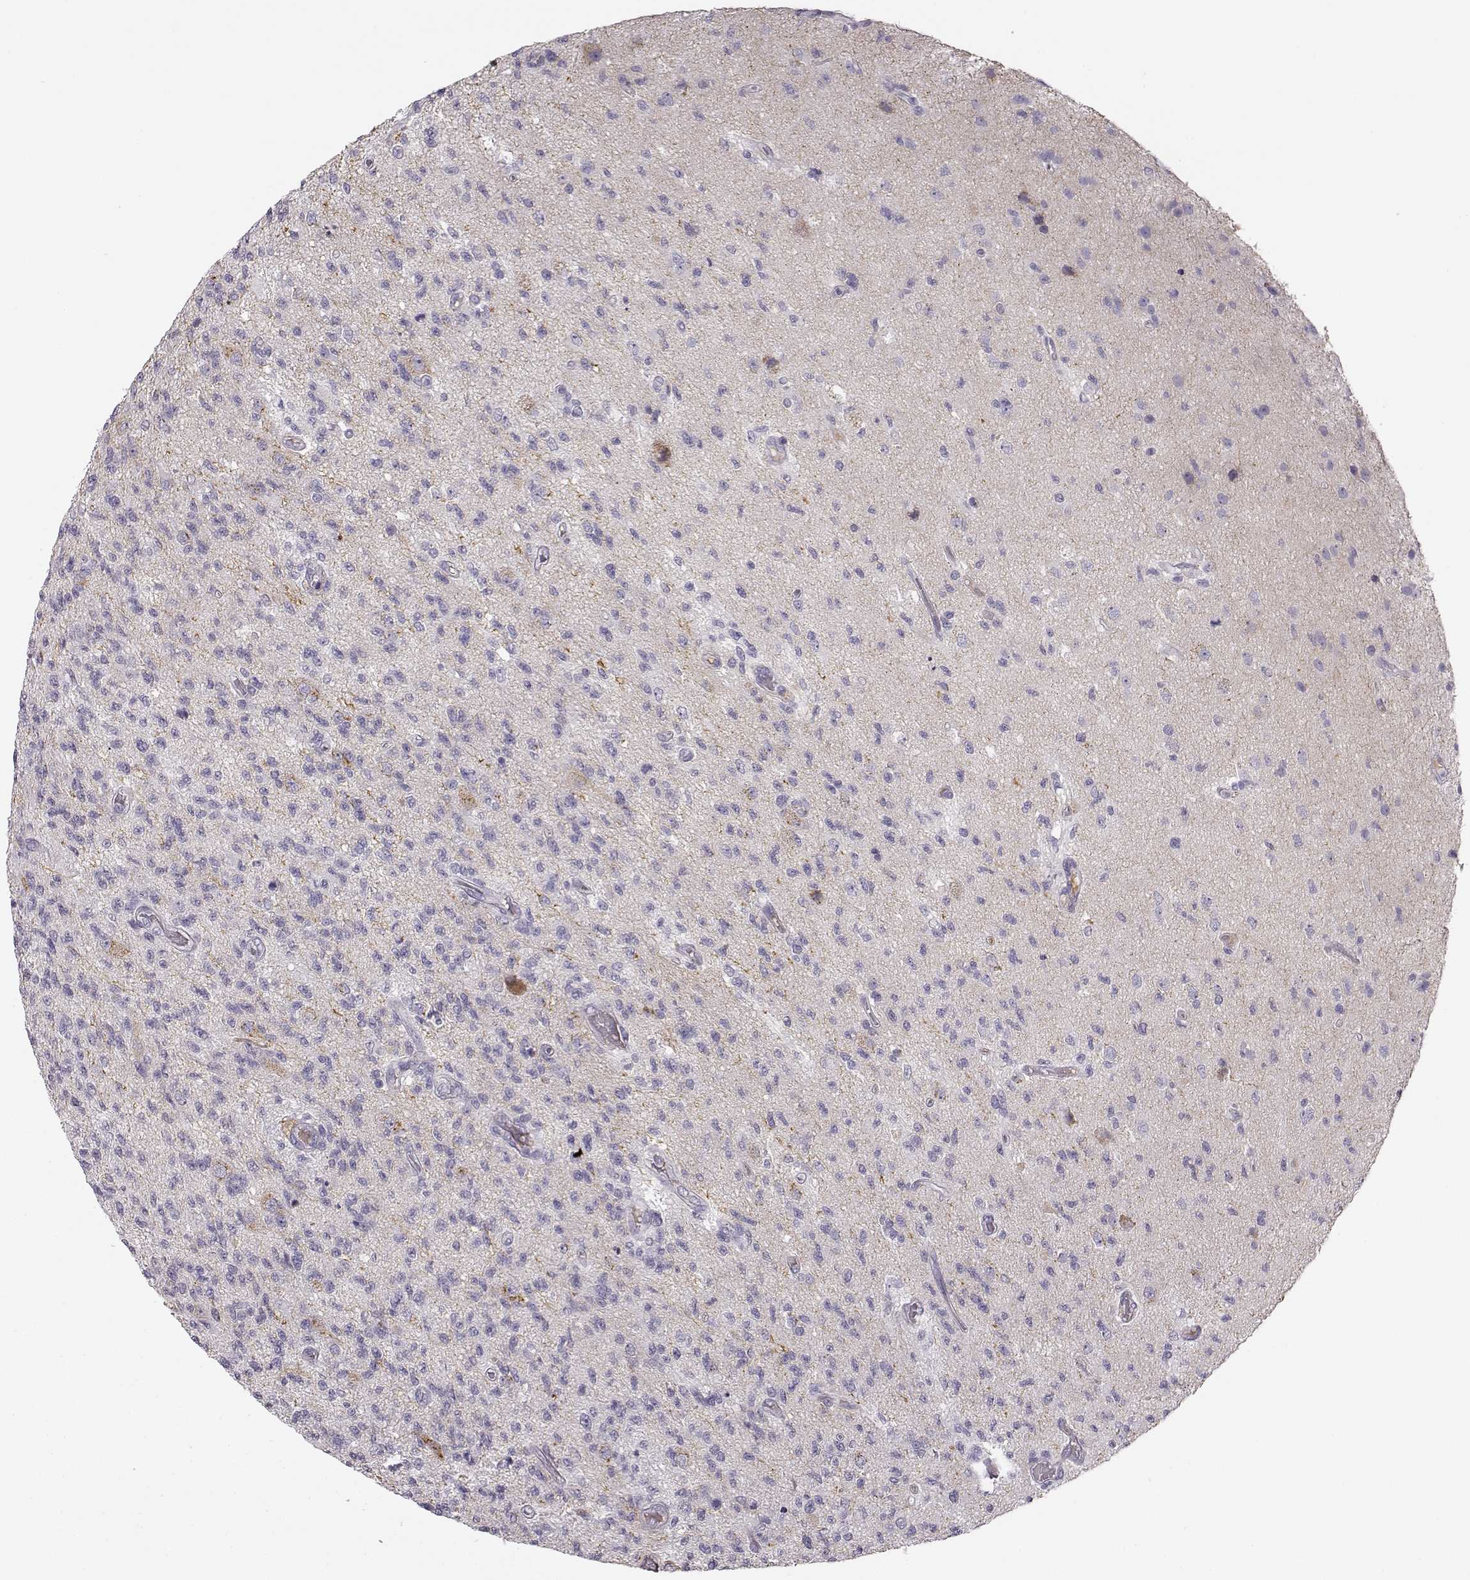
{"staining": {"intensity": "negative", "quantity": "none", "location": "none"}, "tissue": "glioma", "cell_type": "Tumor cells", "image_type": "cancer", "snomed": [{"axis": "morphology", "description": "Glioma, malignant, High grade"}, {"axis": "topography", "description": "Brain"}], "caption": "DAB (3,3'-diaminobenzidine) immunohistochemical staining of human glioma demonstrates no significant staining in tumor cells.", "gene": "KIAA0319", "patient": {"sex": "male", "age": 56}}